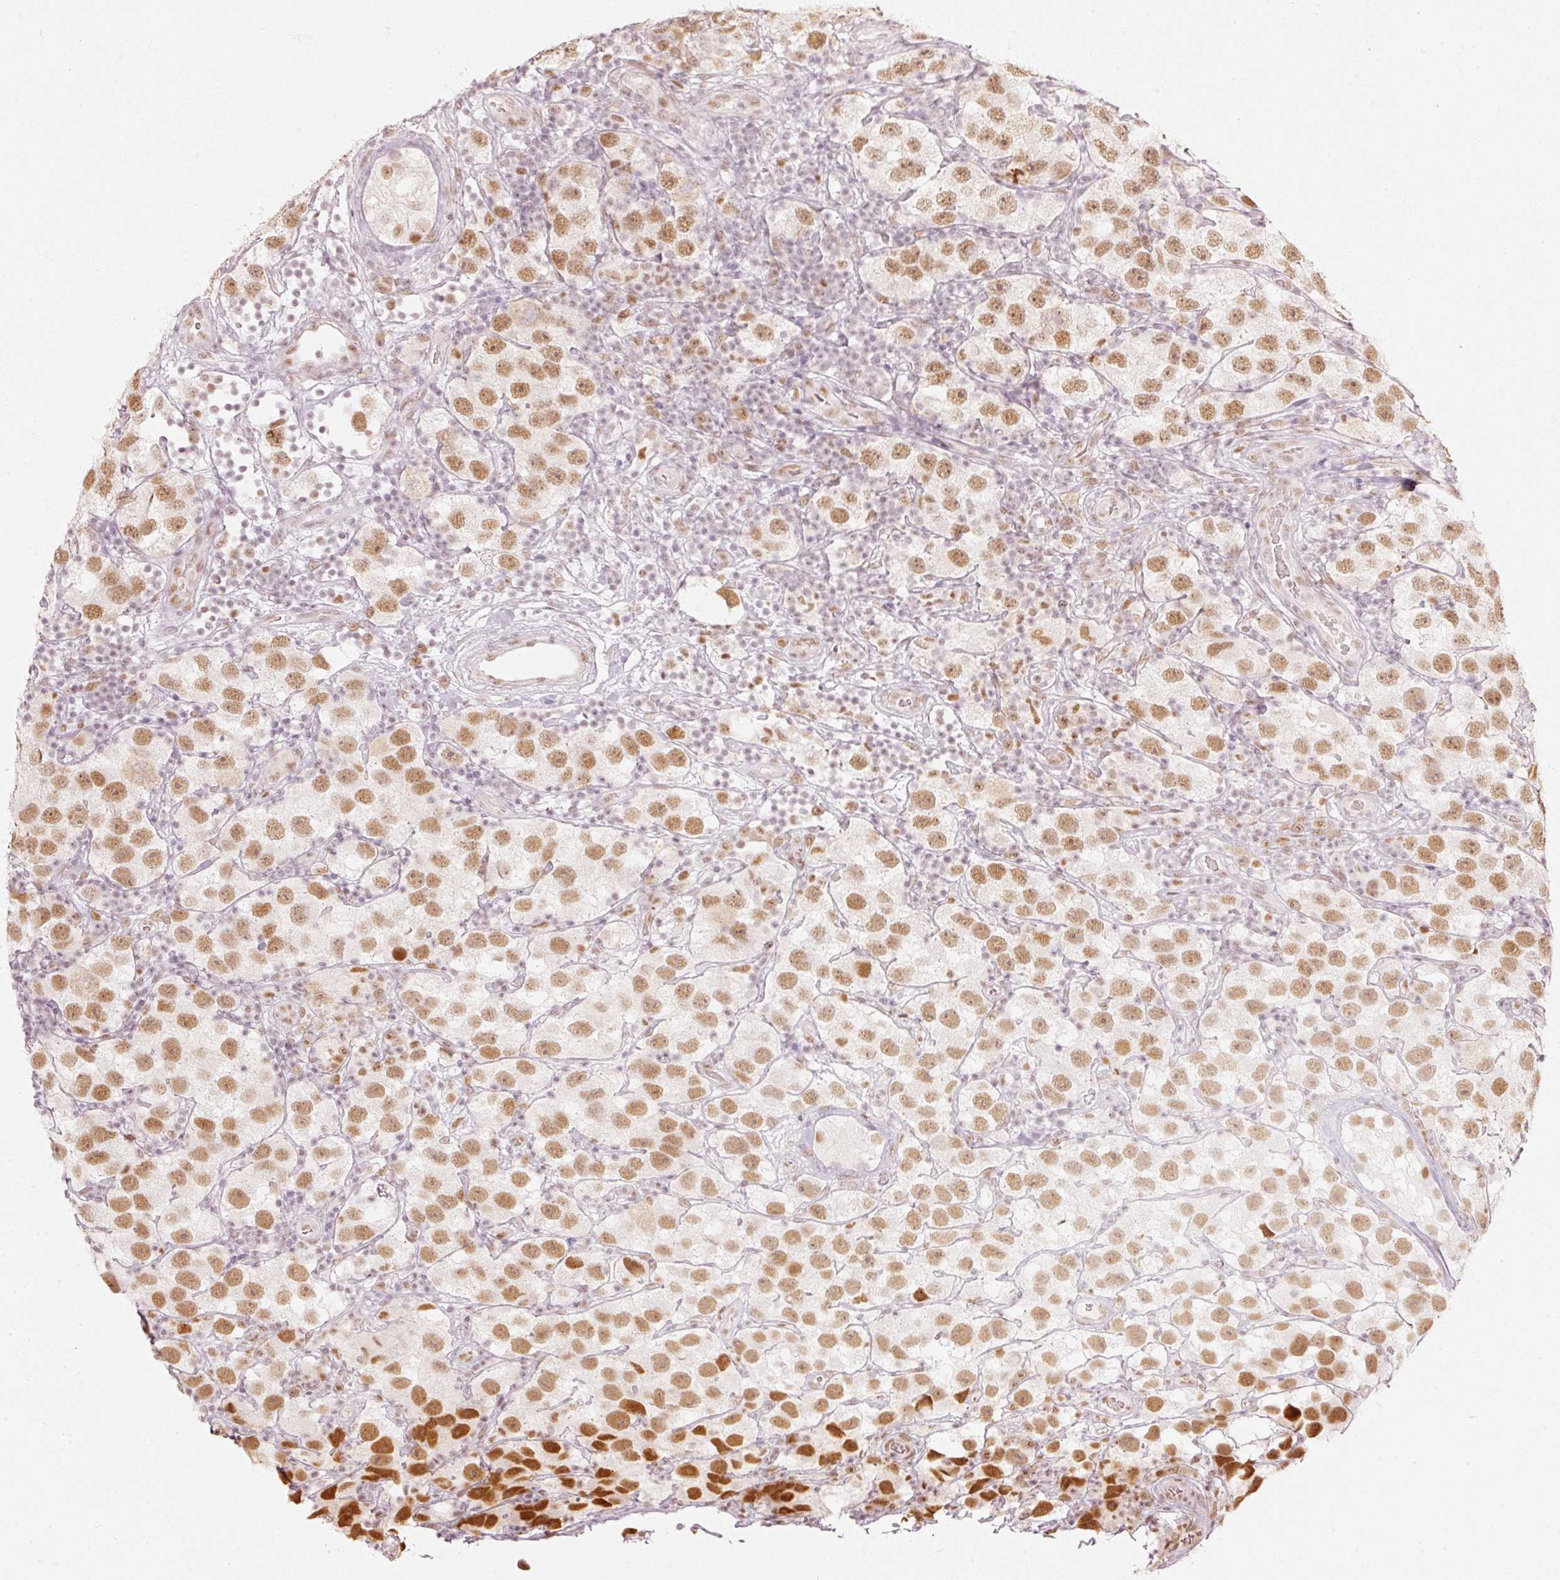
{"staining": {"intensity": "moderate", "quantity": ">75%", "location": "nuclear"}, "tissue": "testis cancer", "cell_type": "Tumor cells", "image_type": "cancer", "snomed": [{"axis": "morphology", "description": "Seminoma, NOS"}, {"axis": "topography", "description": "Testis"}], "caption": "Tumor cells reveal medium levels of moderate nuclear staining in approximately >75% of cells in seminoma (testis).", "gene": "PPP1R10", "patient": {"sex": "male", "age": 26}}